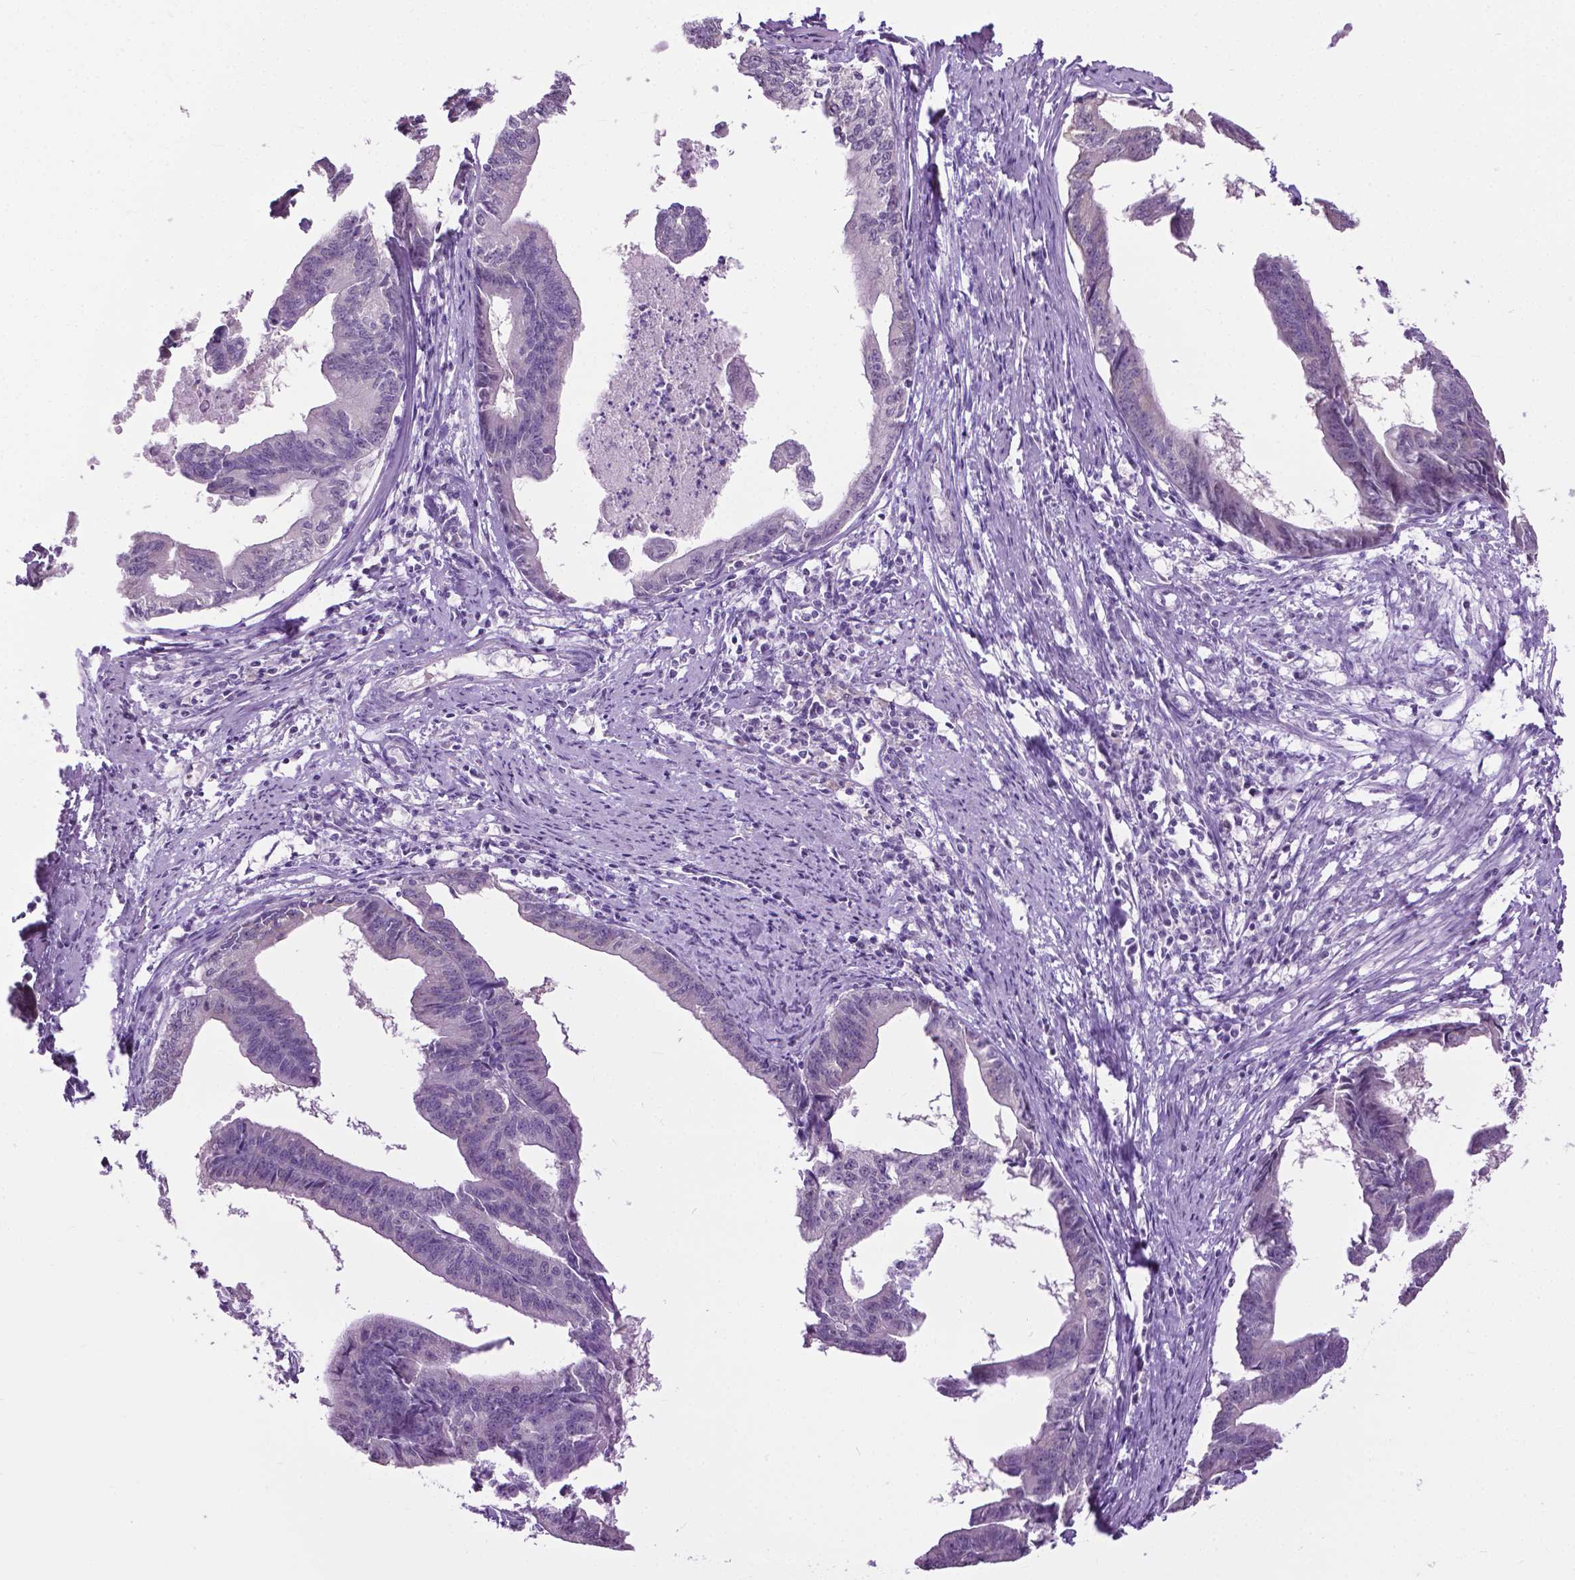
{"staining": {"intensity": "negative", "quantity": "none", "location": "none"}, "tissue": "endometrial cancer", "cell_type": "Tumor cells", "image_type": "cancer", "snomed": [{"axis": "morphology", "description": "Adenocarcinoma, NOS"}, {"axis": "topography", "description": "Endometrium"}], "caption": "Tumor cells are negative for protein expression in human adenocarcinoma (endometrial).", "gene": "GPR37L1", "patient": {"sex": "female", "age": 65}}